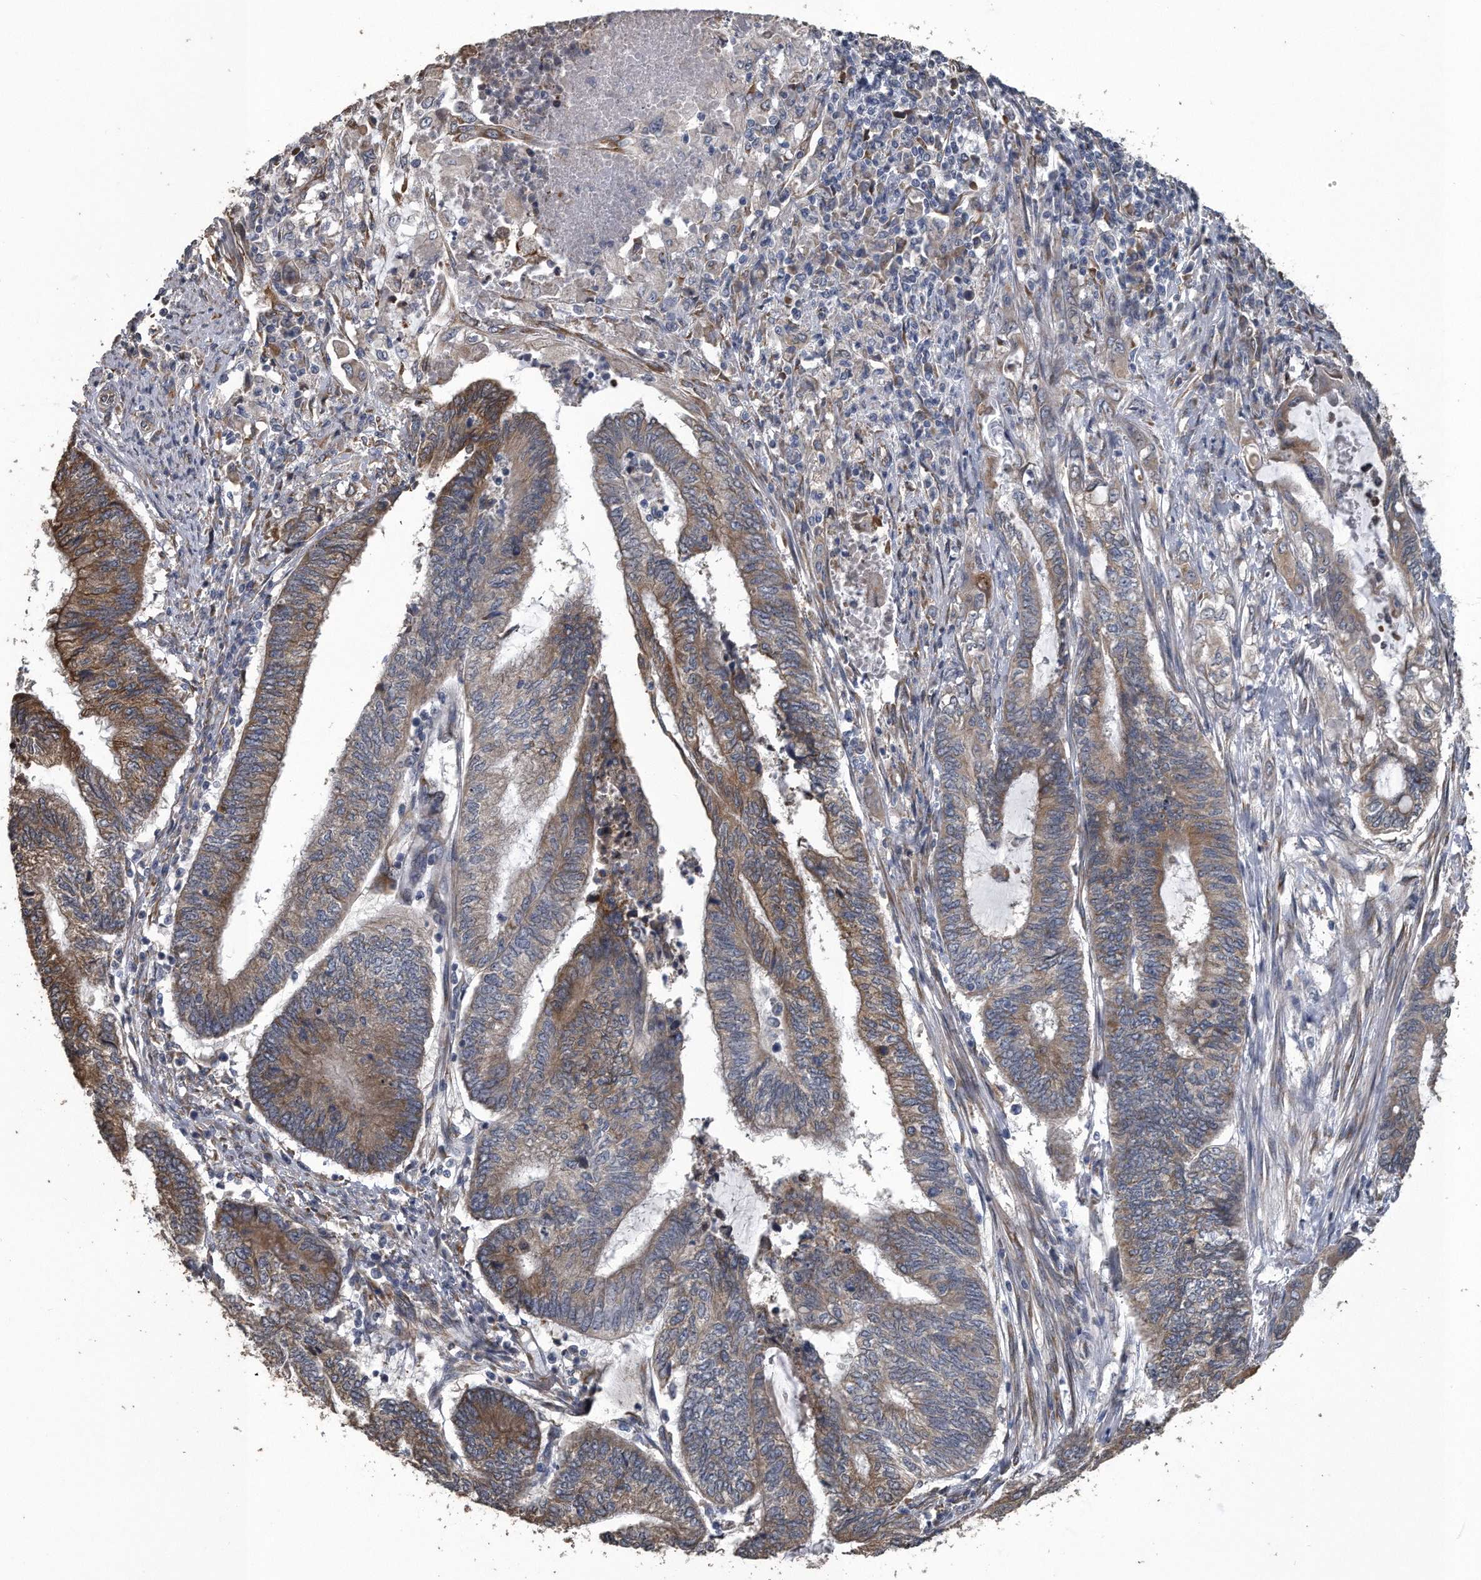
{"staining": {"intensity": "moderate", "quantity": ">75%", "location": "cytoplasmic/membranous"}, "tissue": "endometrial cancer", "cell_type": "Tumor cells", "image_type": "cancer", "snomed": [{"axis": "morphology", "description": "Adenocarcinoma, NOS"}, {"axis": "topography", "description": "Uterus"}, {"axis": "topography", "description": "Endometrium"}], "caption": "This histopathology image reveals IHC staining of endometrial cancer, with medium moderate cytoplasmic/membranous expression in about >75% of tumor cells.", "gene": "PCLO", "patient": {"sex": "female", "age": 70}}